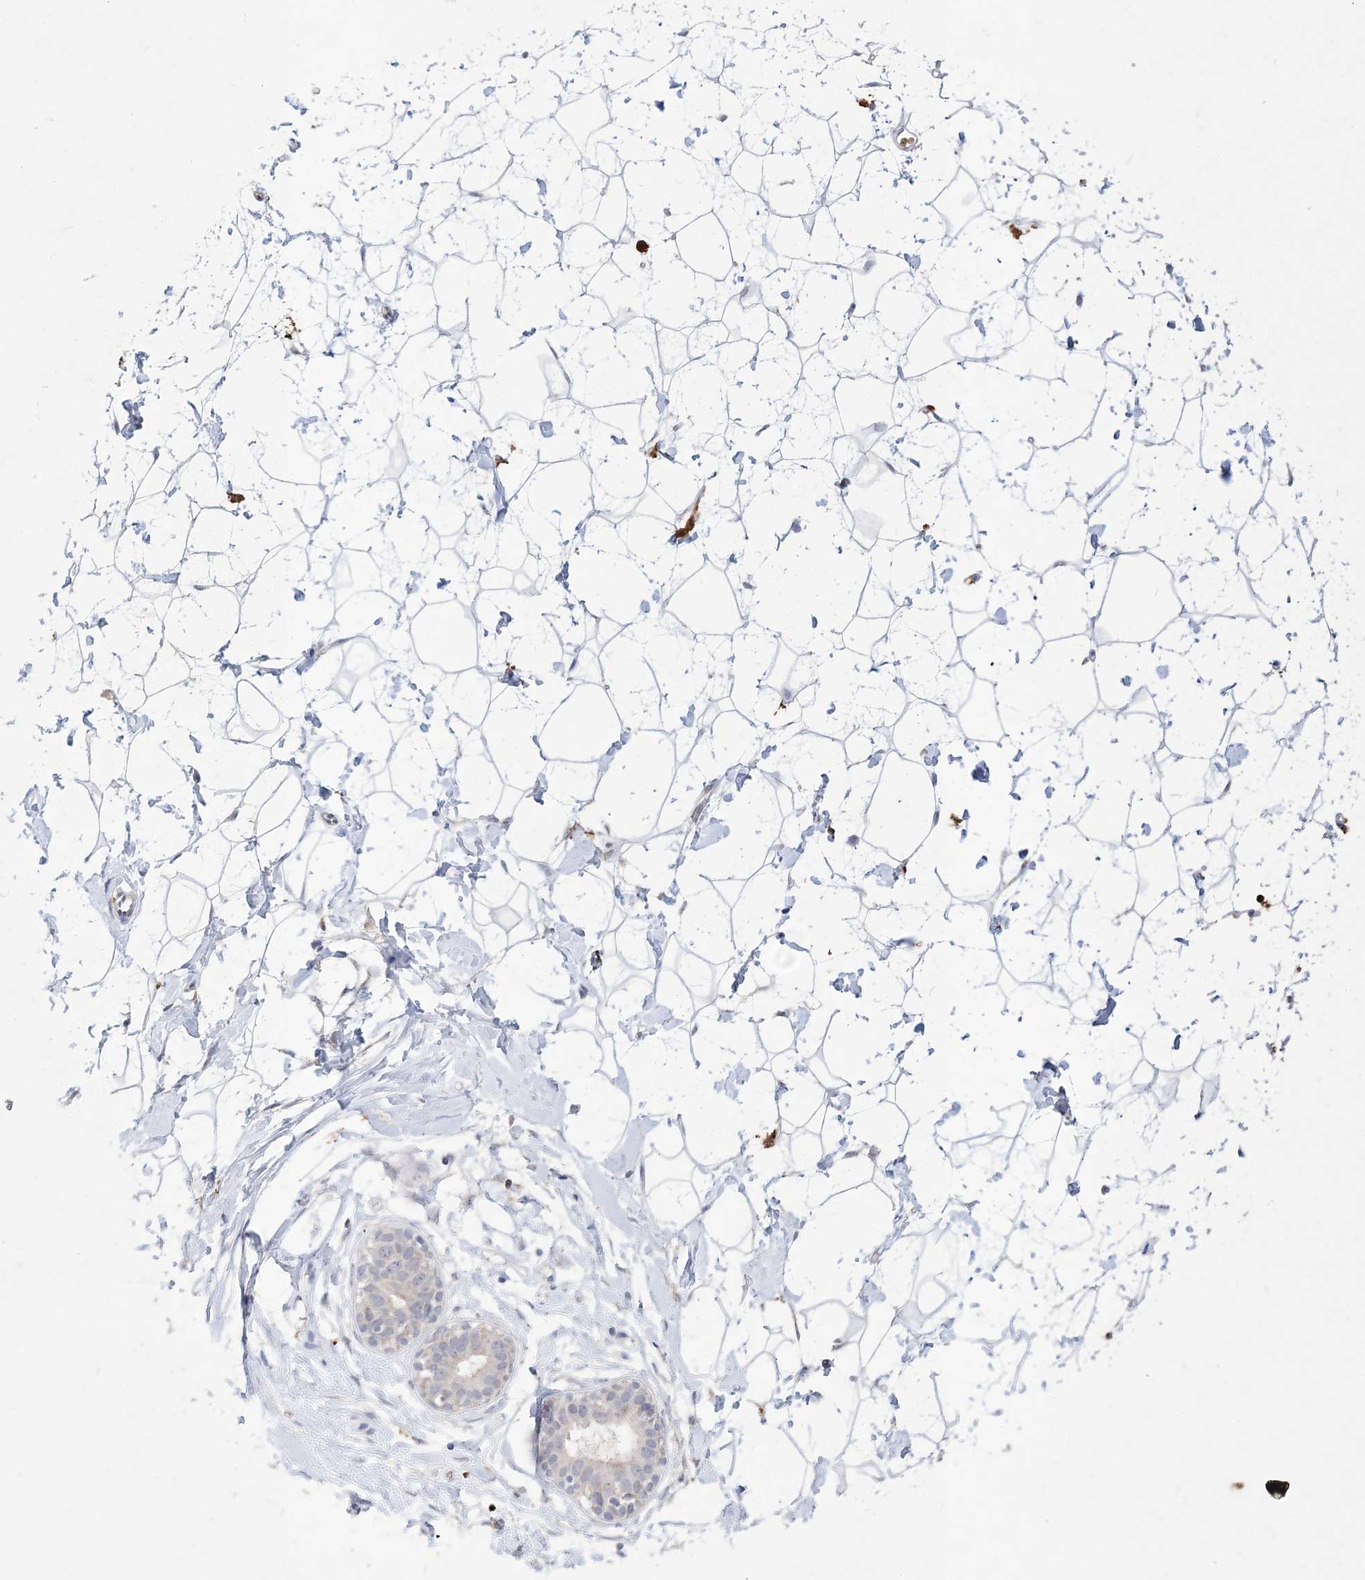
{"staining": {"intensity": "negative", "quantity": "none", "location": "none"}, "tissue": "breast", "cell_type": "Adipocytes", "image_type": "normal", "snomed": [{"axis": "morphology", "description": "Normal tissue, NOS"}, {"axis": "morphology", "description": "Adenoma, NOS"}, {"axis": "topography", "description": "Breast"}], "caption": "High magnification brightfield microscopy of unremarkable breast stained with DAB (brown) and counterstained with hematoxylin (blue): adipocytes show no significant positivity. (DAB (3,3'-diaminobenzidine) immunohistochemistry with hematoxylin counter stain).", "gene": "TSPEAR", "patient": {"sex": "female", "age": 23}}